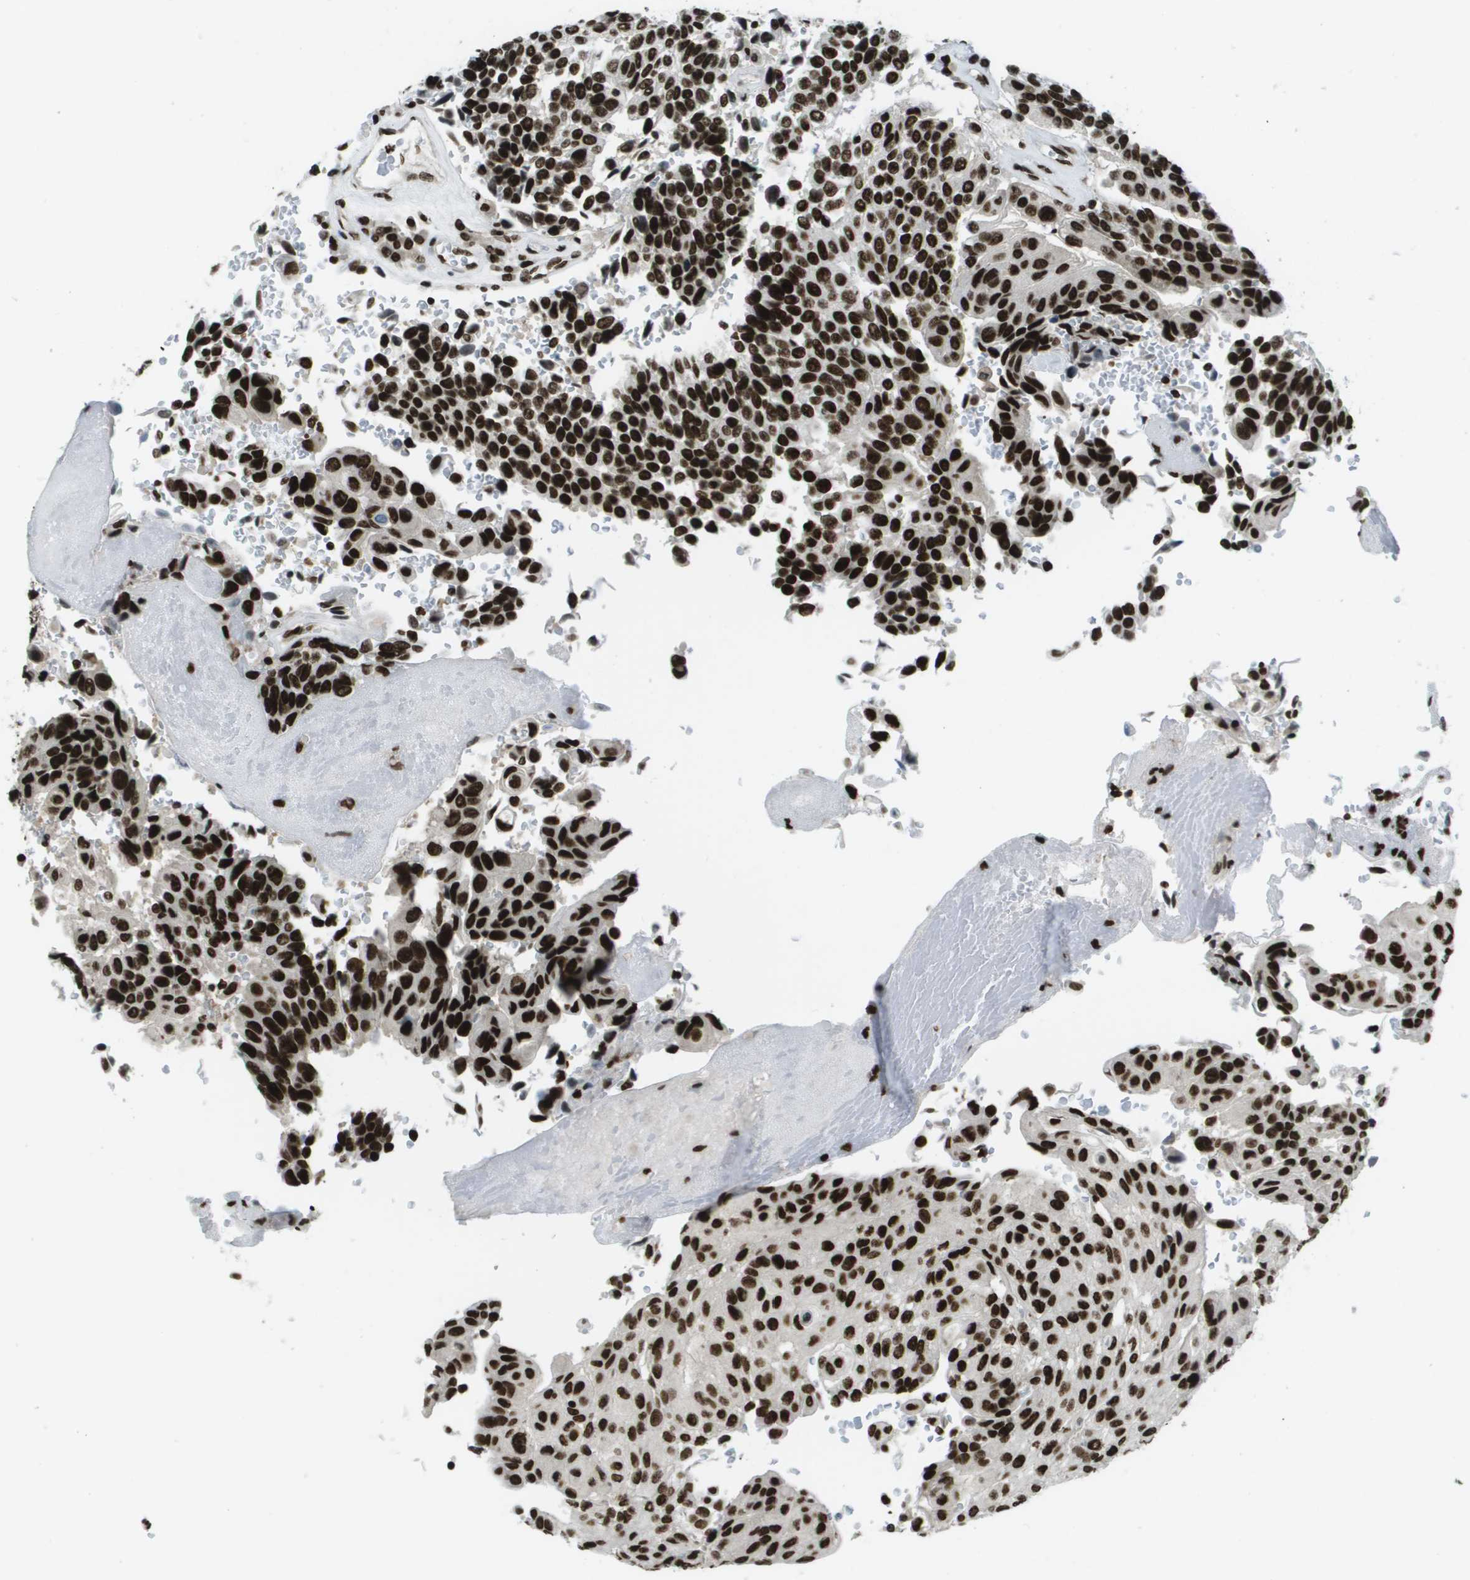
{"staining": {"intensity": "strong", "quantity": ">75%", "location": "nuclear"}, "tissue": "urothelial cancer", "cell_type": "Tumor cells", "image_type": "cancer", "snomed": [{"axis": "morphology", "description": "Urothelial carcinoma, High grade"}, {"axis": "topography", "description": "Urinary bladder"}], "caption": "Immunohistochemistry staining of urothelial carcinoma (high-grade), which demonstrates high levels of strong nuclear expression in approximately >75% of tumor cells indicating strong nuclear protein expression. The staining was performed using DAB (brown) for protein detection and nuclei were counterstained in hematoxylin (blue).", "gene": "GLYR1", "patient": {"sex": "male", "age": 66}}